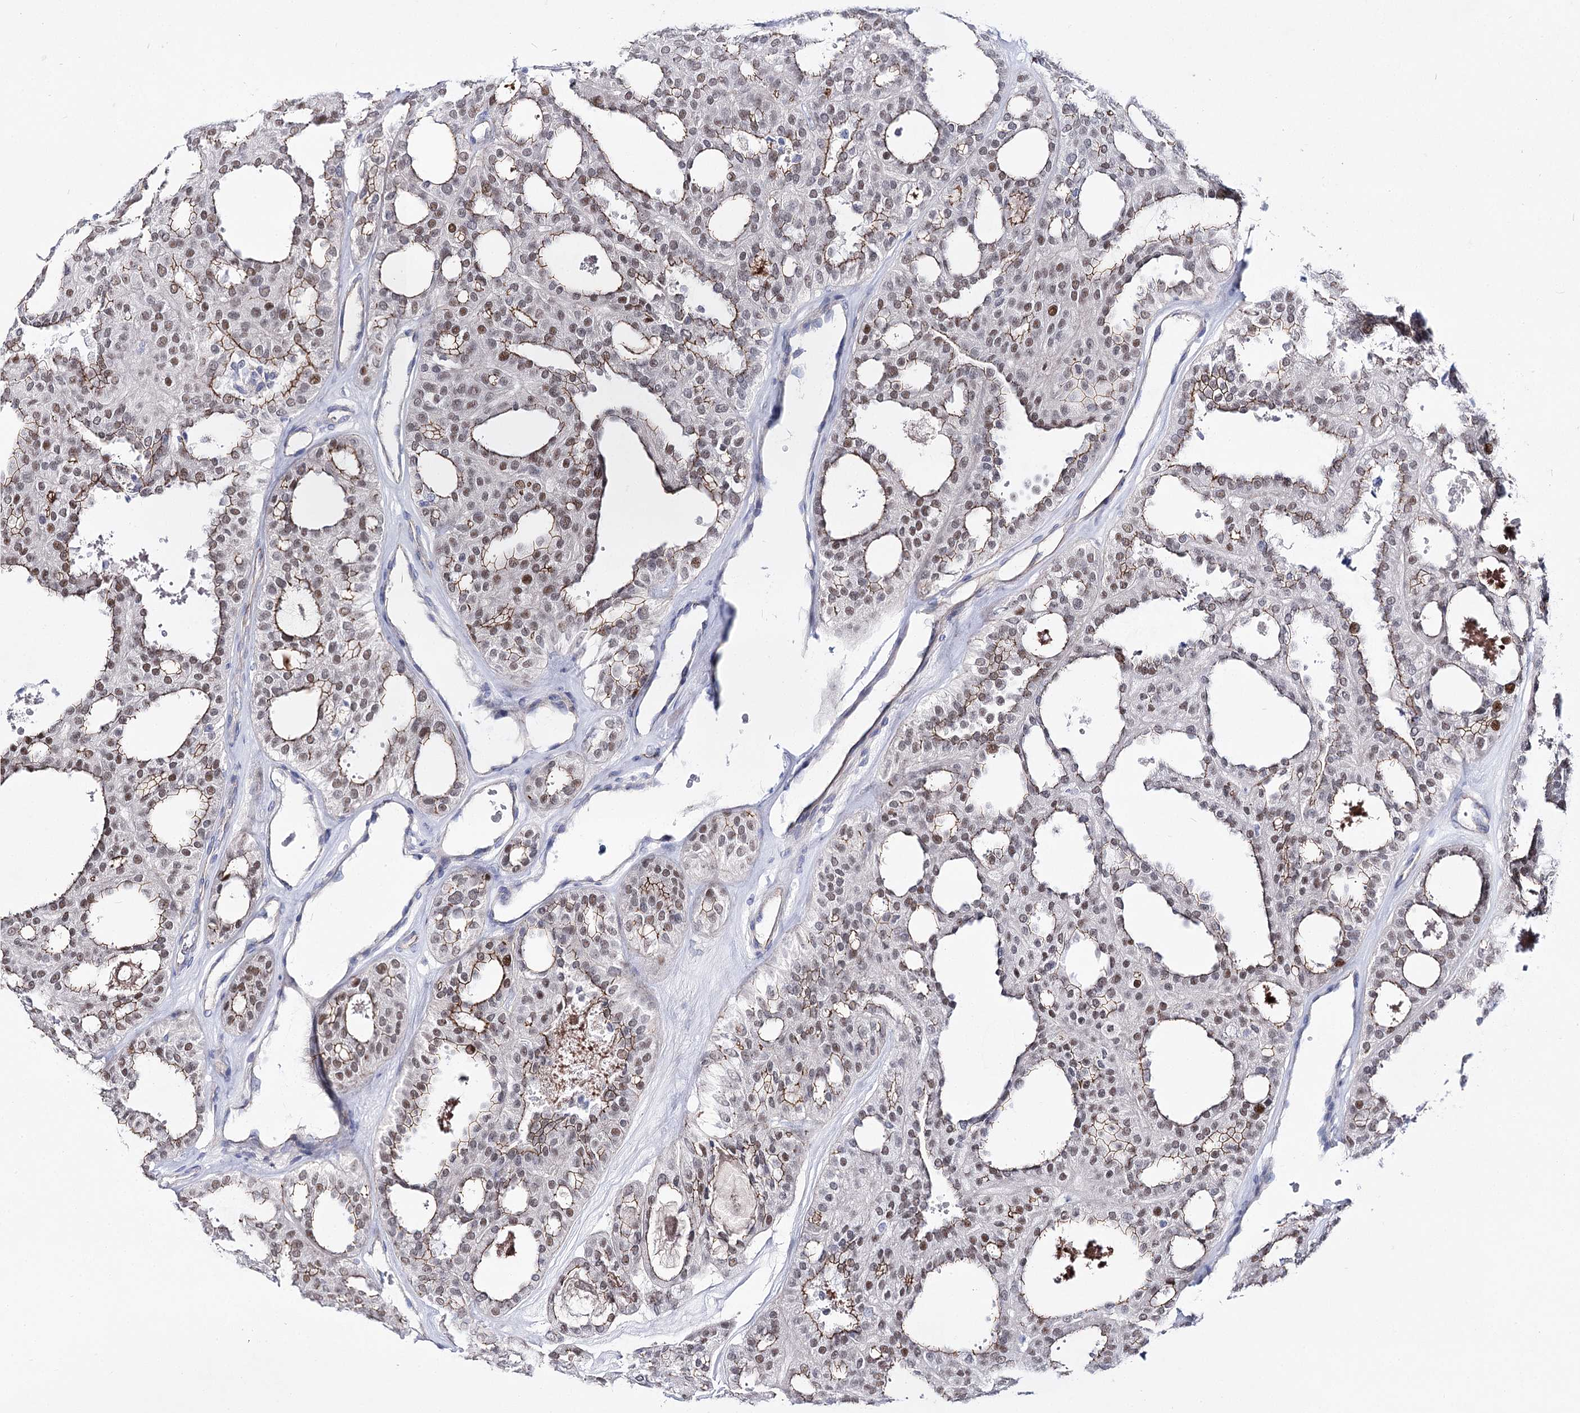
{"staining": {"intensity": "moderate", "quantity": "25%-75%", "location": "cytoplasmic/membranous,nuclear"}, "tissue": "thyroid cancer", "cell_type": "Tumor cells", "image_type": "cancer", "snomed": [{"axis": "morphology", "description": "Follicular adenoma carcinoma, NOS"}, {"axis": "topography", "description": "Thyroid gland"}], "caption": "Moderate cytoplasmic/membranous and nuclear staining is identified in about 25%-75% of tumor cells in thyroid cancer.", "gene": "NRAP", "patient": {"sex": "male", "age": 75}}